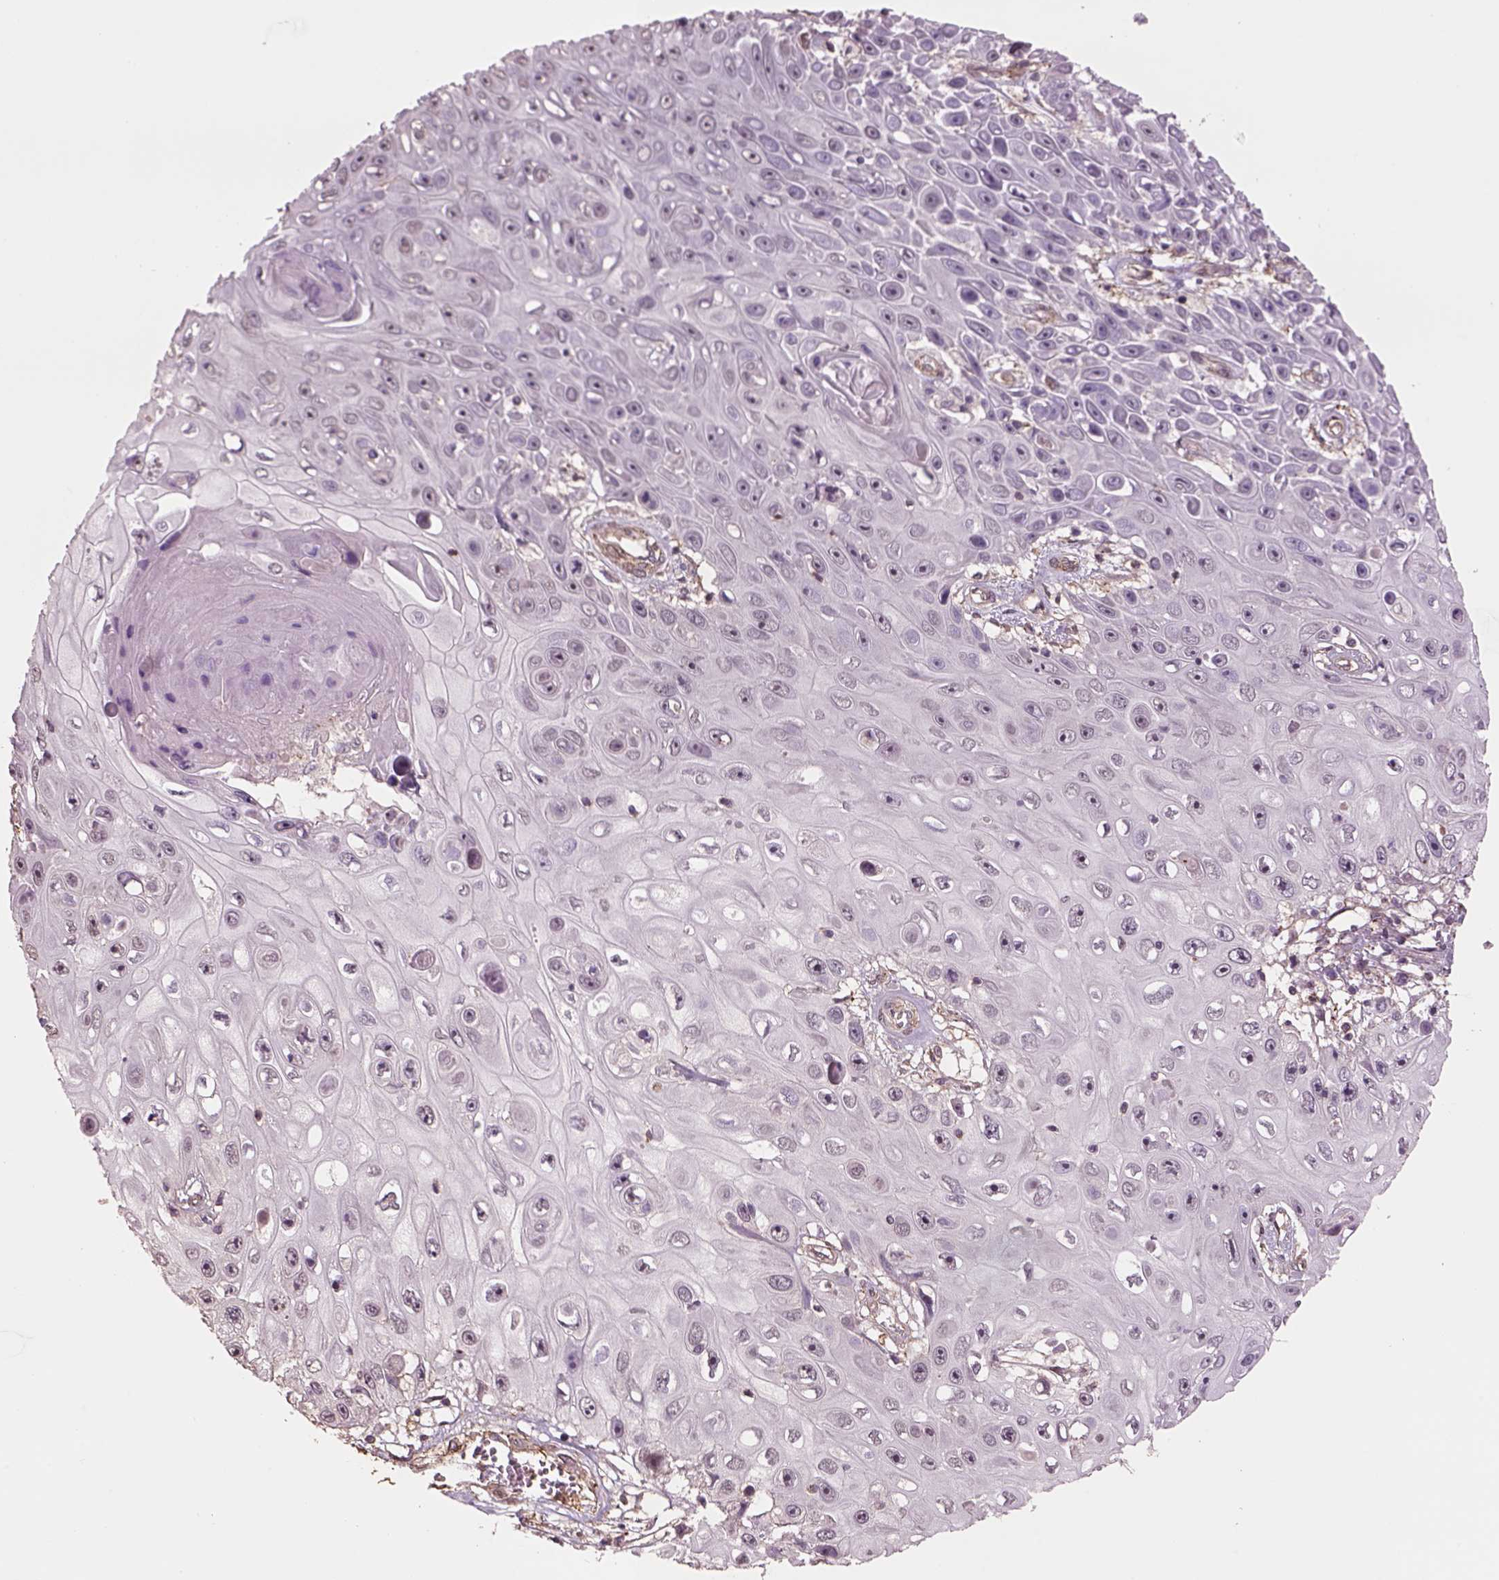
{"staining": {"intensity": "negative", "quantity": "none", "location": "none"}, "tissue": "skin cancer", "cell_type": "Tumor cells", "image_type": "cancer", "snomed": [{"axis": "morphology", "description": "Squamous cell carcinoma, NOS"}, {"axis": "topography", "description": "Skin"}], "caption": "This is a histopathology image of immunohistochemistry (IHC) staining of skin squamous cell carcinoma, which shows no positivity in tumor cells. (Brightfield microscopy of DAB (3,3'-diaminobenzidine) immunohistochemistry (IHC) at high magnification).", "gene": "LIN7A", "patient": {"sex": "male", "age": 82}}